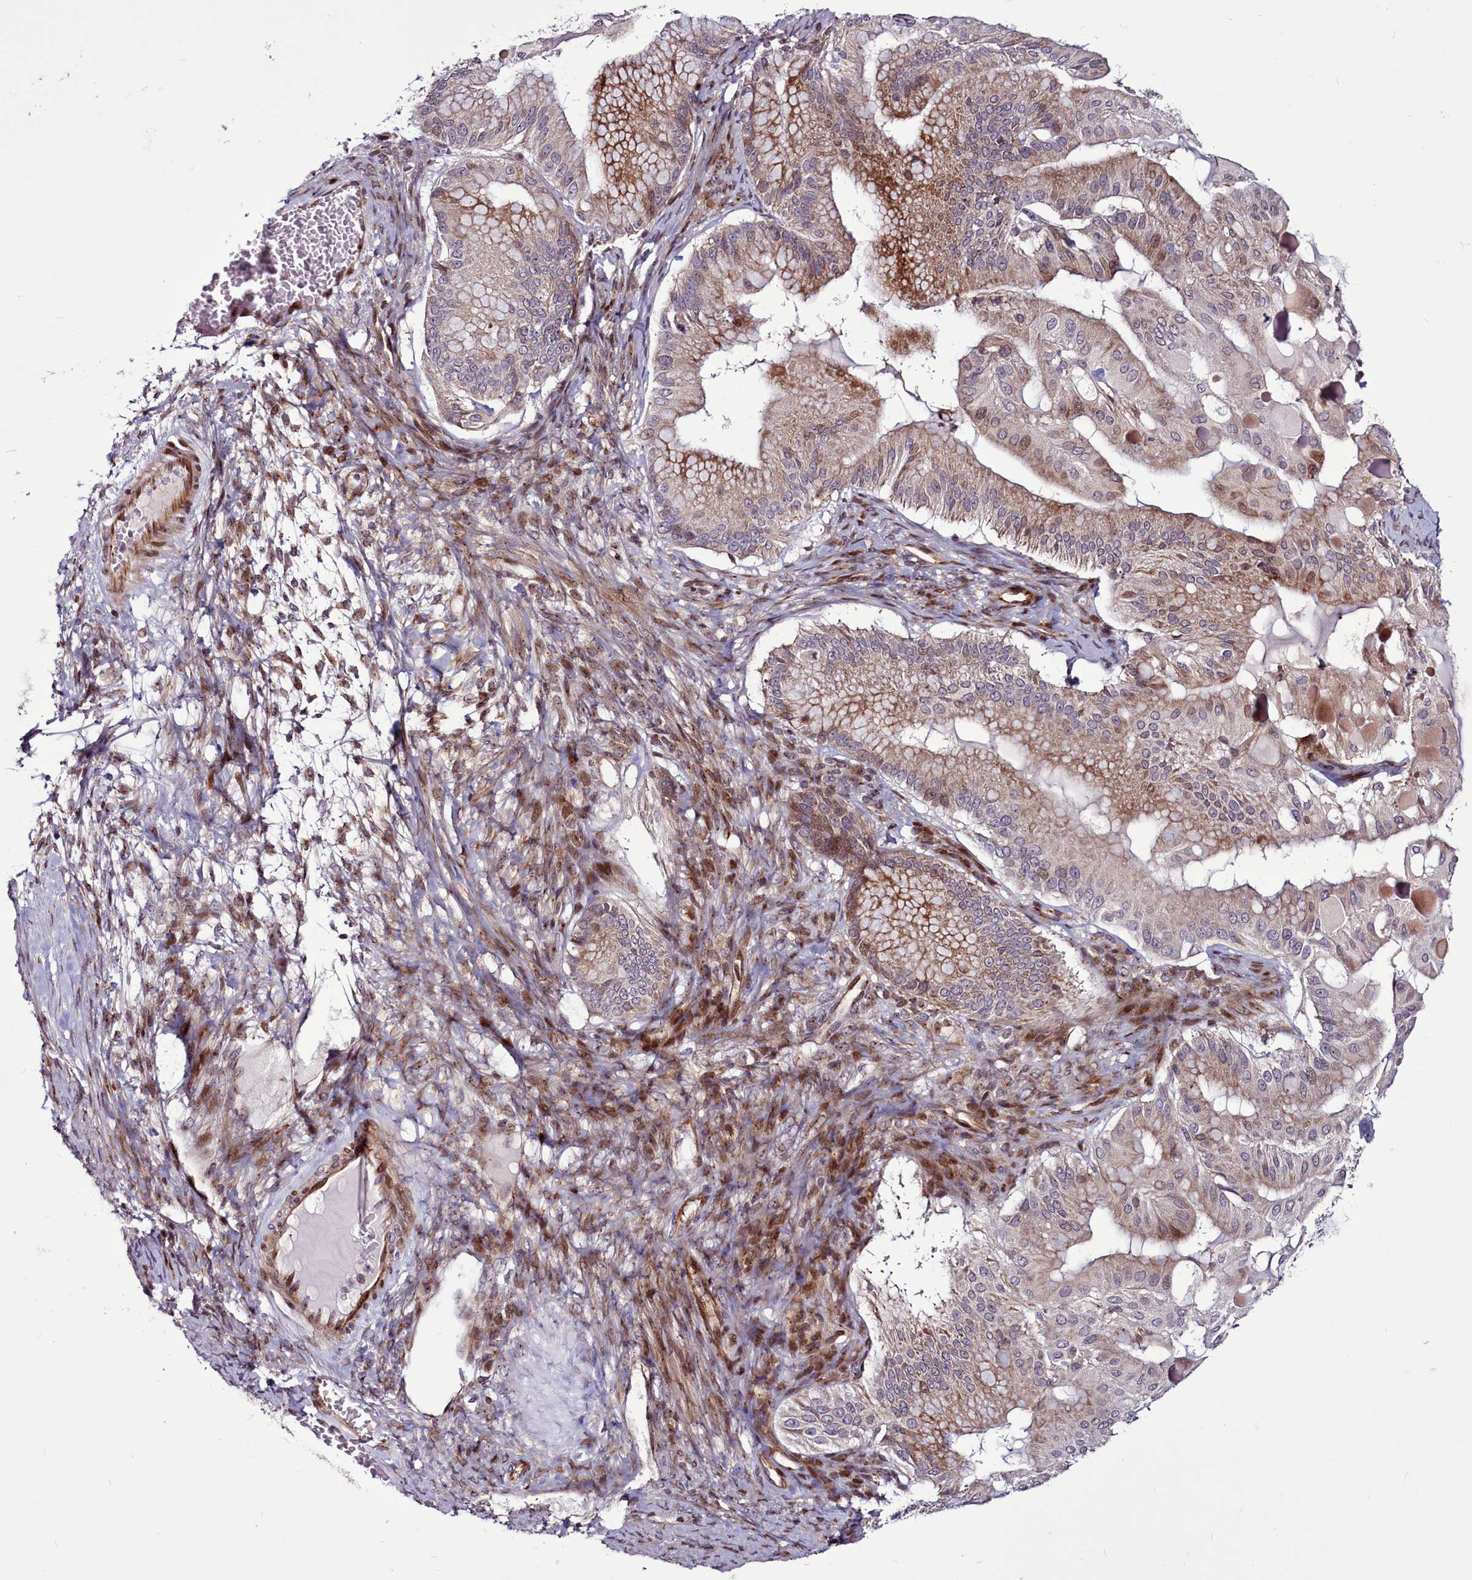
{"staining": {"intensity": "moderate", "quantity": "25%-75%", "location": "cytoplasmic/membranous,nuclear"}, "tissue": "ovarian cancer", "cell_type": "Tumor cells", "image_type": "cancer", "snomed": [{"axis": "morphology", "description": "Cystadenocarcinoma, mucinous, NOS"}, {"axis": "topography", "description": "Ovary"}], "caption": "Ovarian mucinous cystadenocarcinoma tissue exhibits moderate cytoplasmic/membranous and nuclear positivity in about 25%-75% of tumor cells", "gene": "WBP11", "patient": {"sex": "female", "age": 61}}